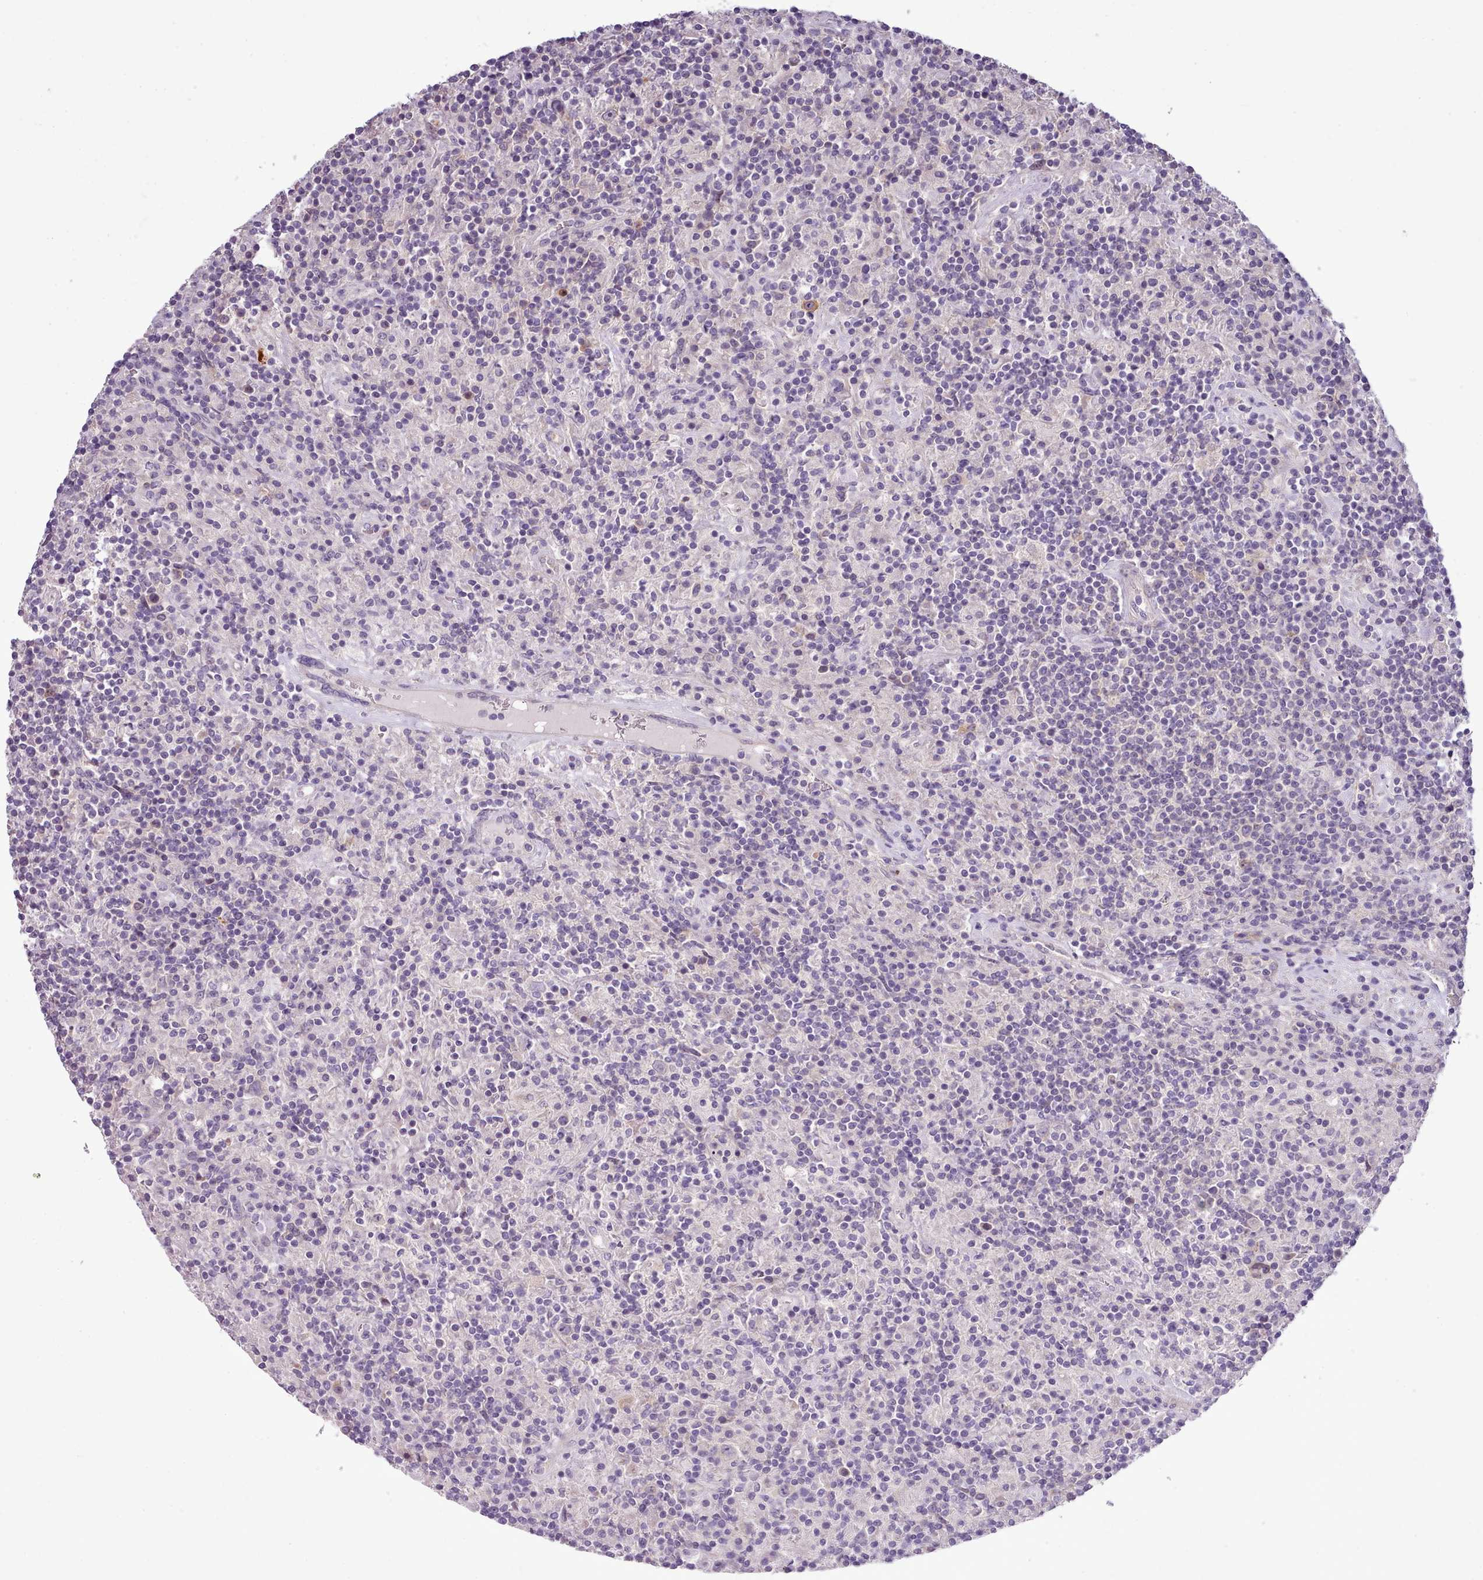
{"staining": {"intensity": "moderate", "quantity": "<25%", "location": "cytoplasmic/membranous"}, "tissue": "lymphoma", "cell_type": "Tumor cells", "image_type": "cancer", "snomed": [{"axis": "morphology", "description": "Hodgkin's disease, NOS"}, {"axis": "topography", "description": "Lymph node"}], "caption": "Hodgkin's disease stained with DAB immunohistochemistry reveals low levels of moderate cytoplasmic/membranous staining in approximately <25% of tumor cells.", "gene": "SETX", "patient": {"sex": "male", "age": 70}}